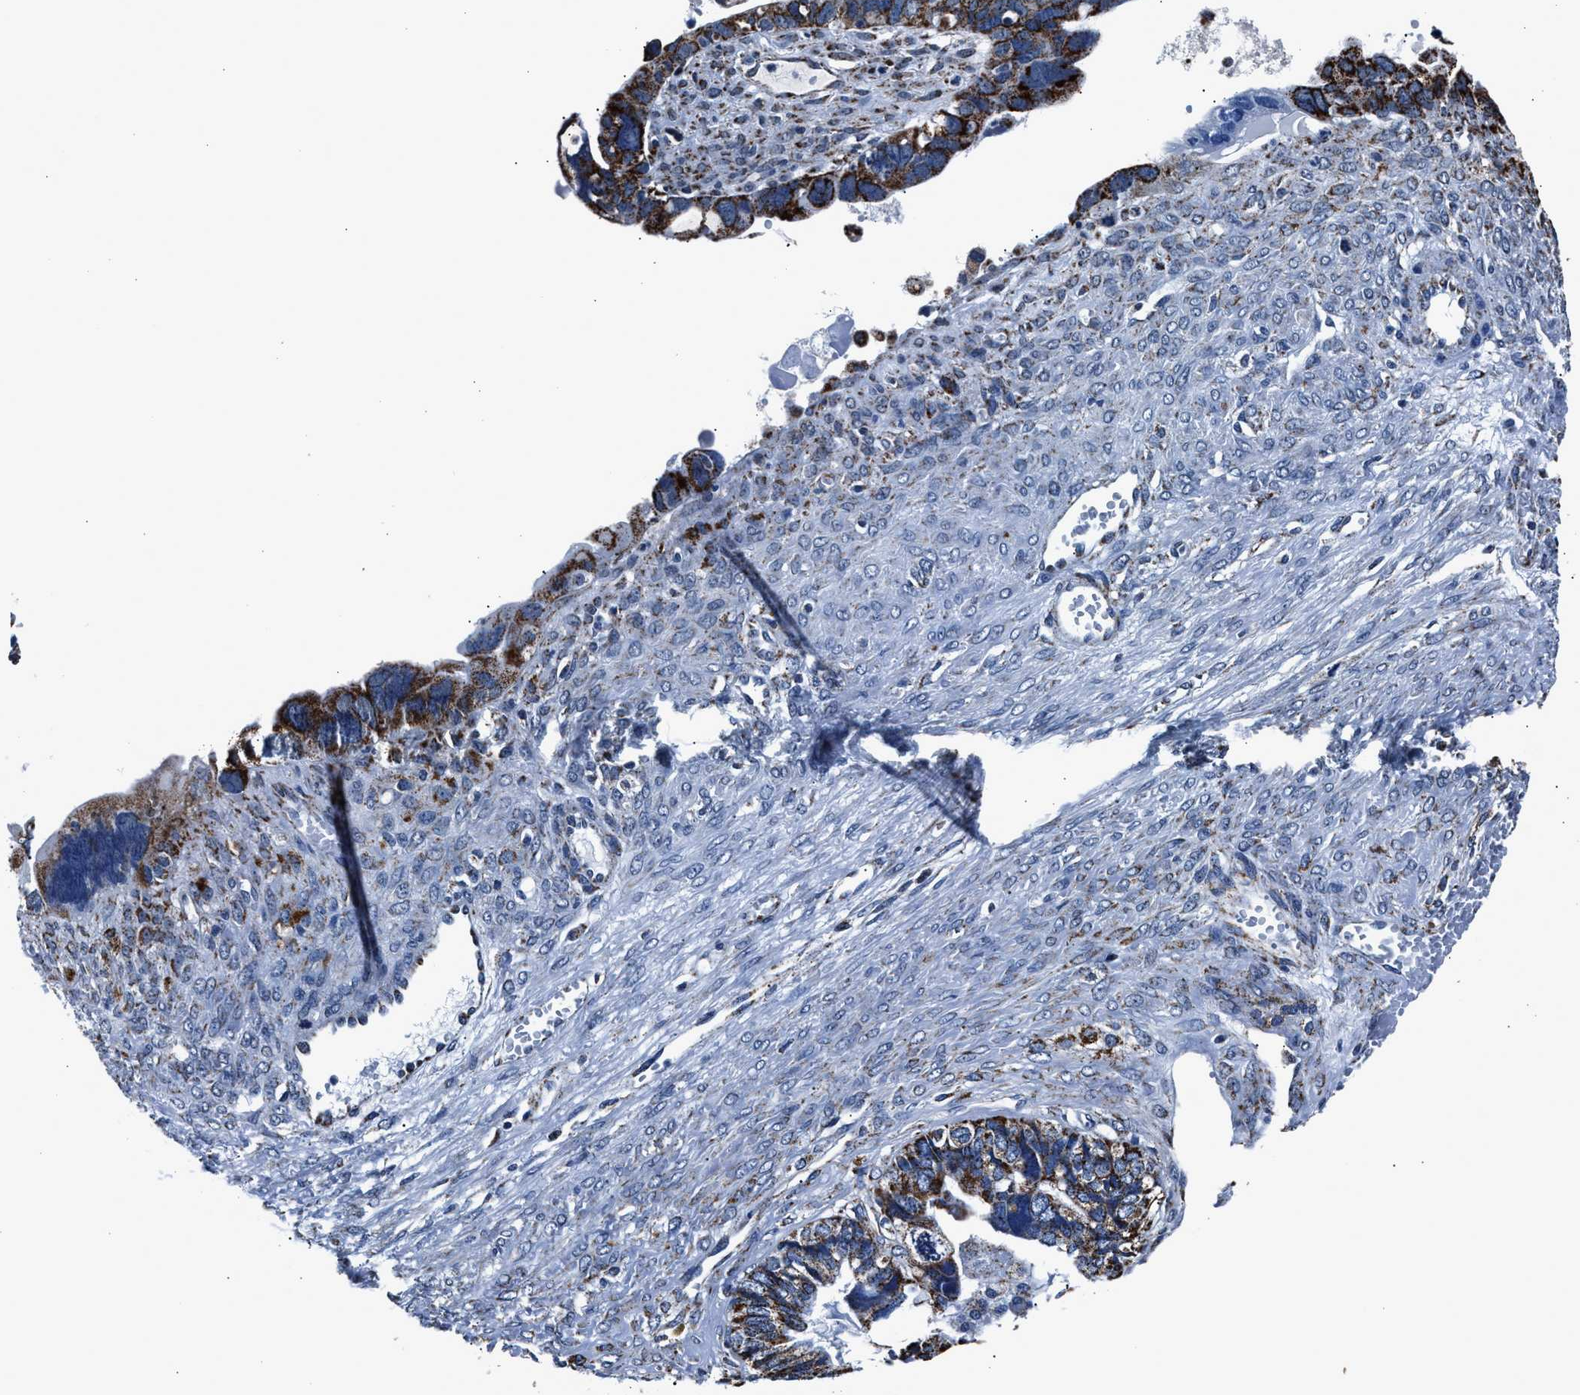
{"staining": {"intensity": "moderate", "quantity": ">75%", "location": "cytoplasmic/membranous"}, "tissue": "ovarian cancer", "cell_type": "Tumor cells", "image_type": "cancer", "snomed": [{"axis": "morphology", "description": "Cystadenocarcinoma, serous, NOS"}, {"axis": "topography", "description": "Ovary"}], "caption": "This image exhibits IHC staining of ovarian cancer, with medium moderate cytoplasmic/membranous positivity in about >75% of tumor cells.", "gene": "HIBADH", "patient": {"sex": "female", "age": 79}}